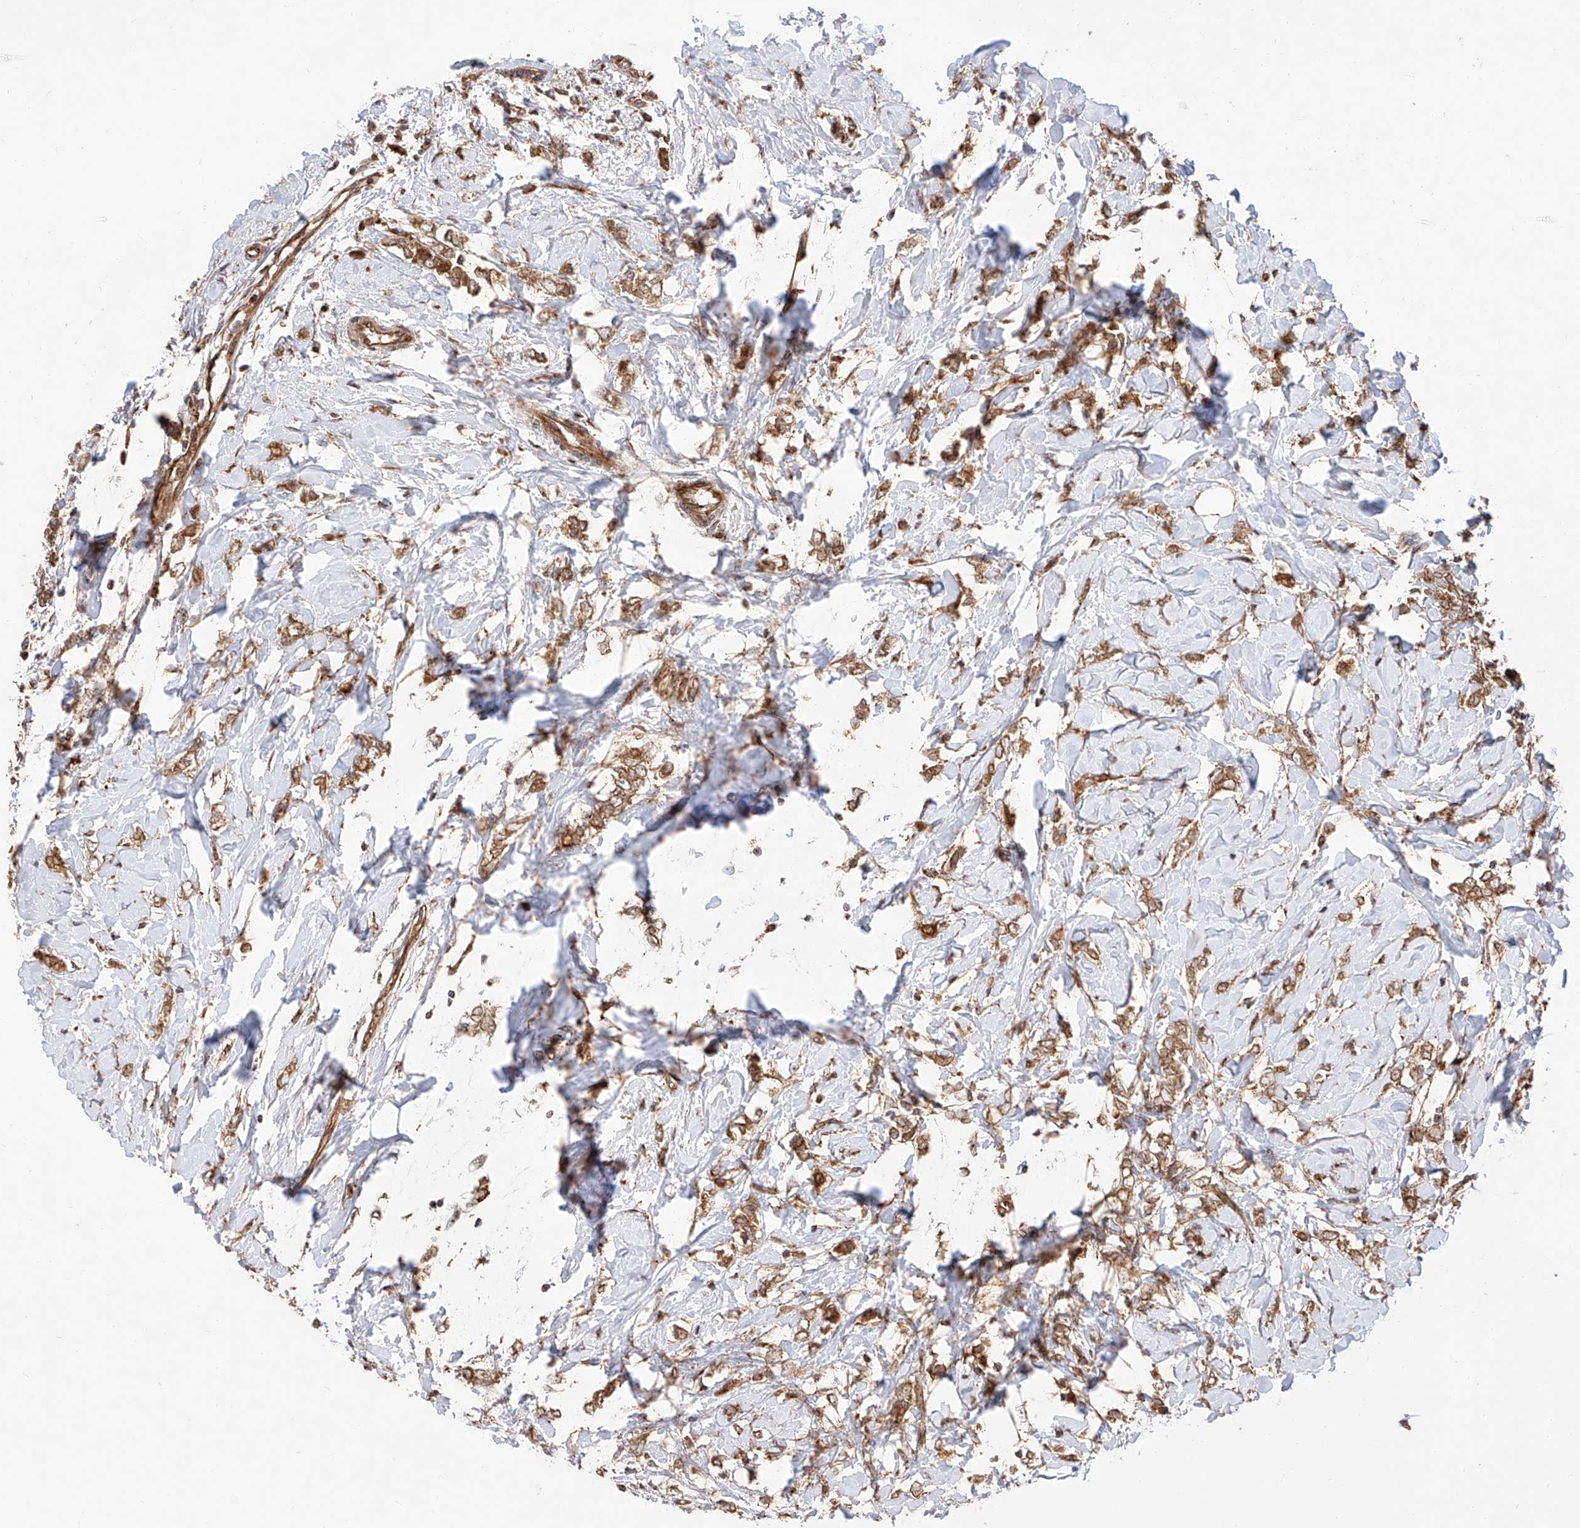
{"staining": {"intensity": "moderate", "quantity": ">75%", "location": "cytoplasmic/membranous"}, "tissue": "breast cancer", "cell_type": "Tumor cells", "image_type": "cancer", "snomed": [{"axis": "morphology", "description": "Normal tissue, NOS"}, {"axis": "morphology", "description": "Lobular carcinoma"}, {"axis": "topography", "description": "Breast"}], "caption": "Breast cancer (lobular carcinoma) stained with a brown dye demonstrates moderate cytoplasmic/membranous positive staining in approximately >75% of tumor cells.", "gene": "ISCA2", "patient": {"sex": "female", "age": 47}}